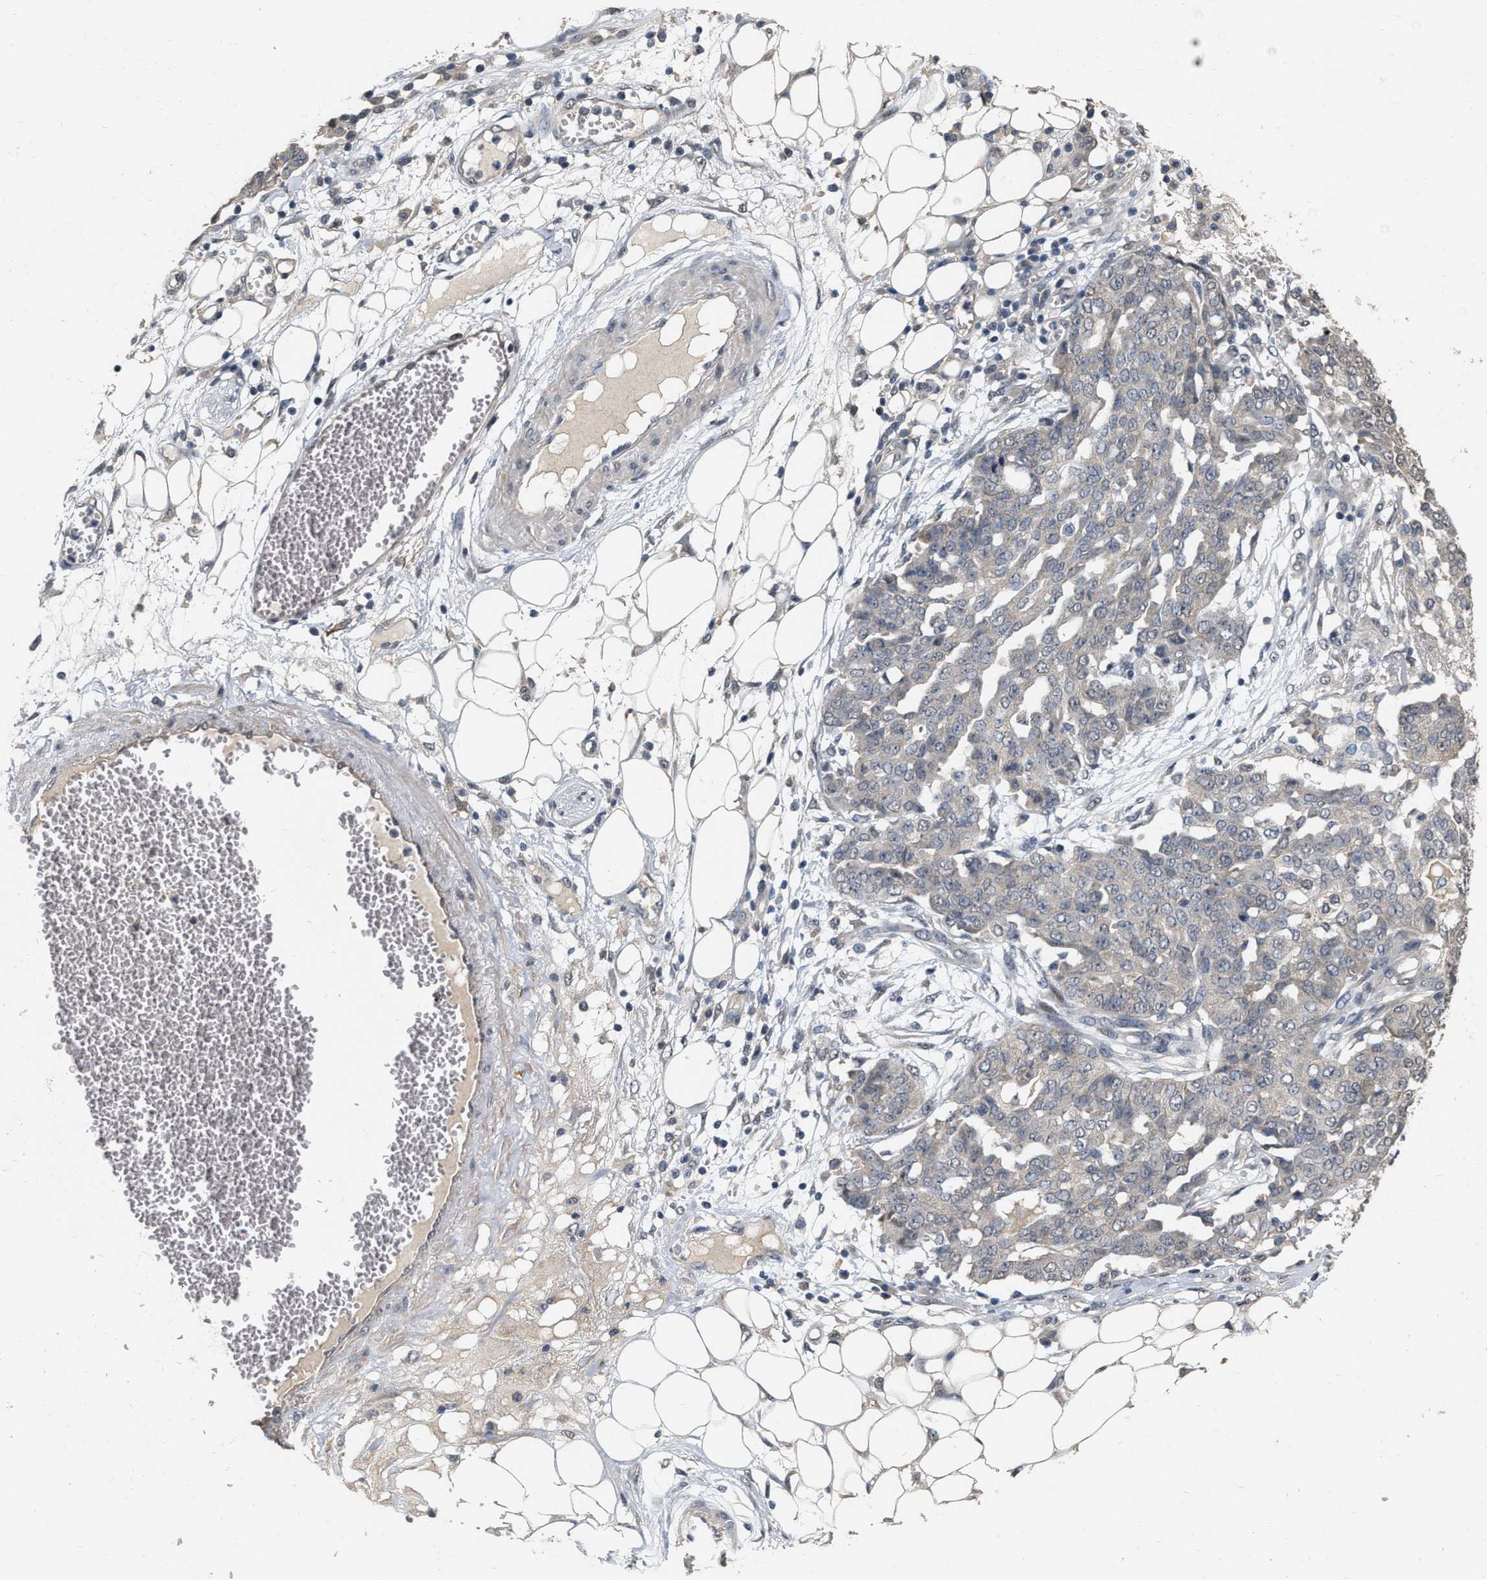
{"staining": {"intensity": "negative", "quantity": "none", "location": "none"}, "tissue": "ovarian cancer", "cell_type": "Tumor cells", "image_type": "cancer", "snomed": [{"axis": "morphology", "description": "Cystadenocarcinoma, serous, NOS"}, {"axis": "topography", "description": "Soft tissue"}, {"axis": "topography", "description": "Ovary"}], "caption": "Immunohistochemistry of ovarian cancer displays no staining in tumor cells. (Brightfield microscopy of DAB (3,3'-diaminobenzidine) immunohistochemistry at high magnification).", "gene": "RUVBL1", "patient": {"sex": "female", "age": 57}}